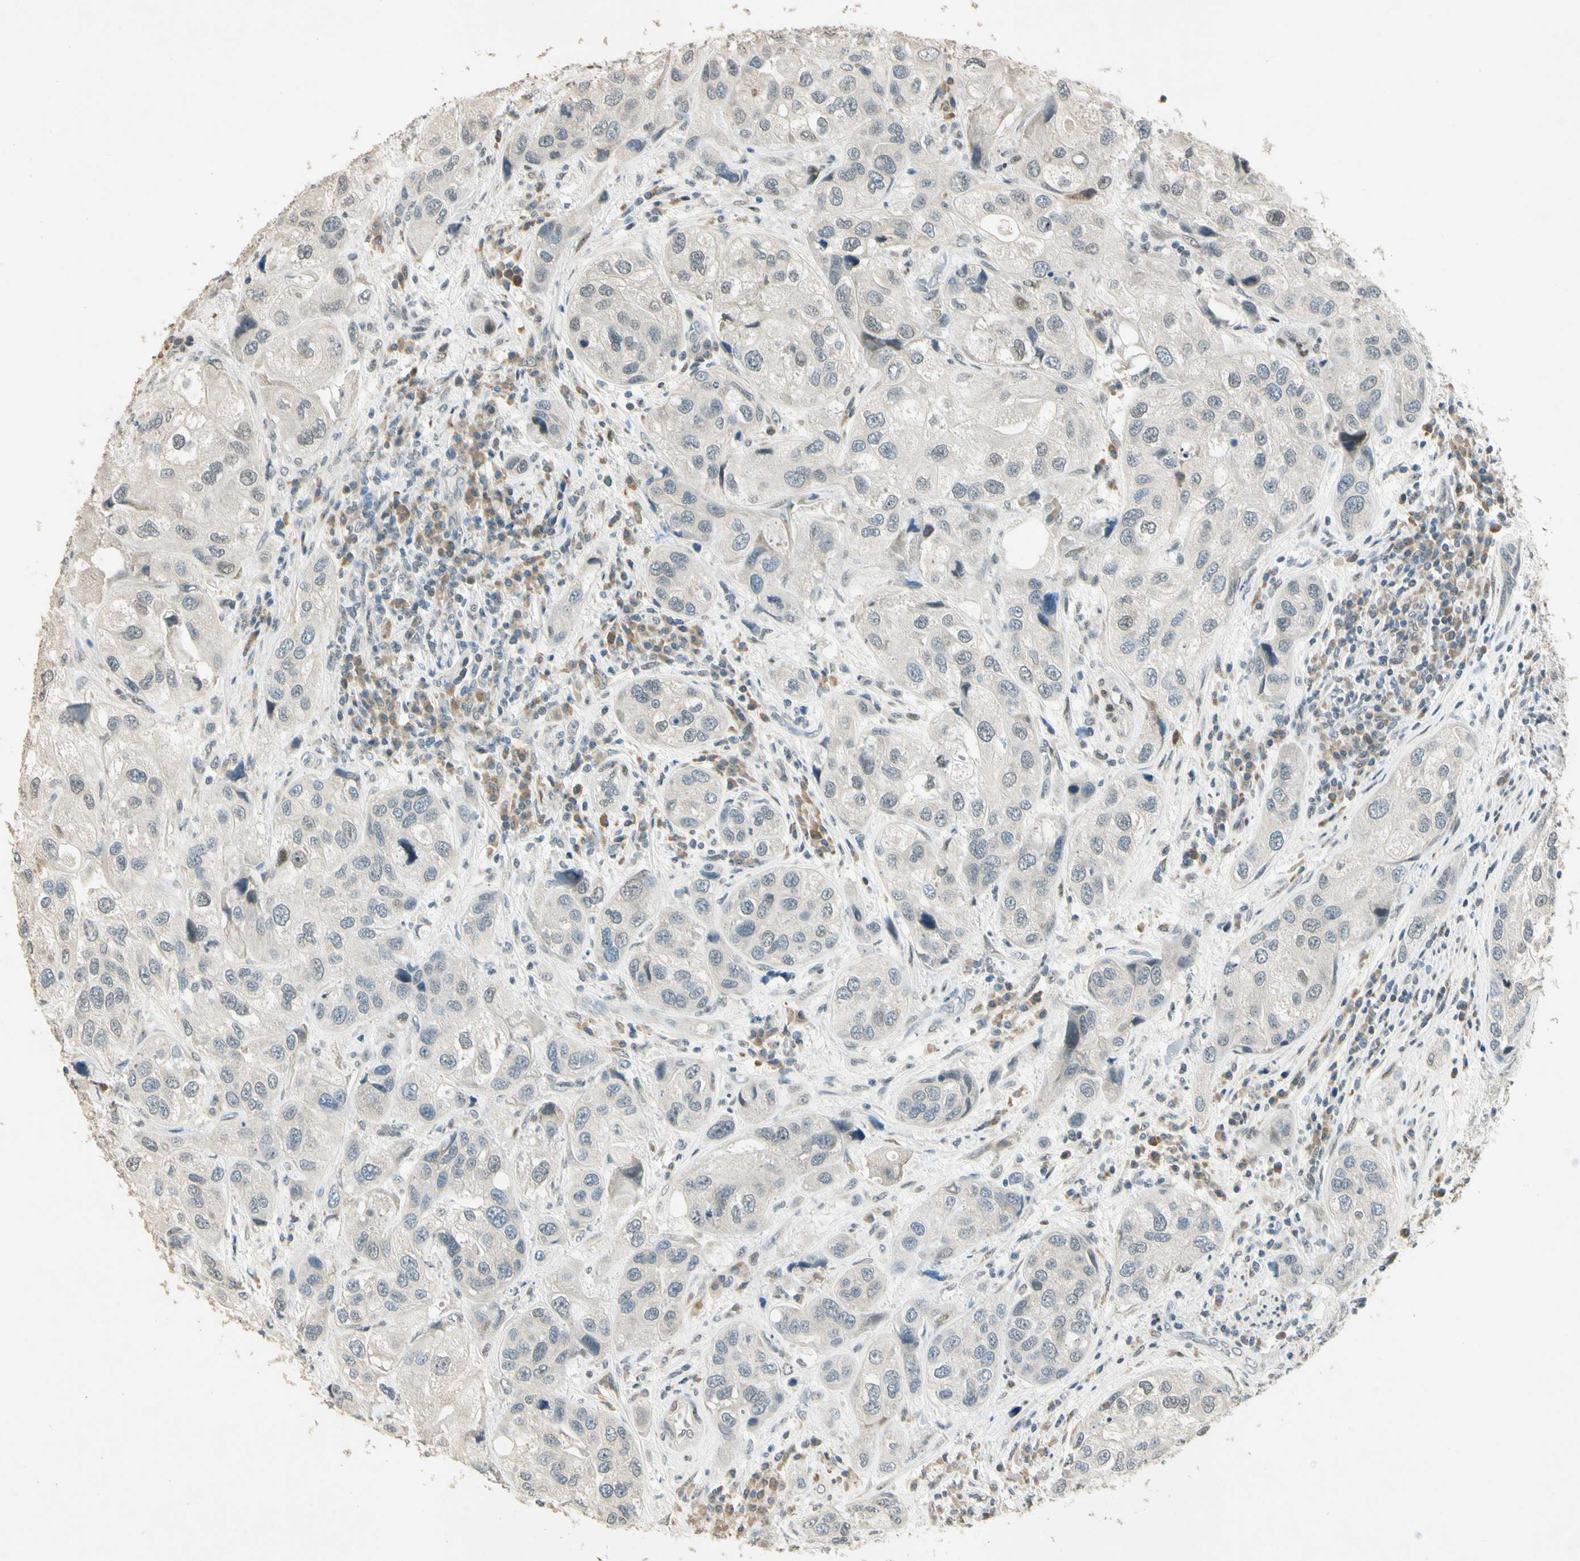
{"staining": {"intensity": "weak", "quantity": "25%-75%", "location": "nuclear"}, "tissue": "urothelial cancer", "cell_type": "Tumor cells", "image_type": "cancer", "snomed": [{"axis": "morphology", "description": "Urothelial carcinoma, High grade"}, {"axis": "topography", "description": "Urinary bladder"}], "caption": "Tumor cells show low levels of weak nuclear staining in about 25%-75% of cells in human high-grade urothelial carcinoma.", "gene": "ZBTB4", "patient": {"sex": "female", "age": 64}}